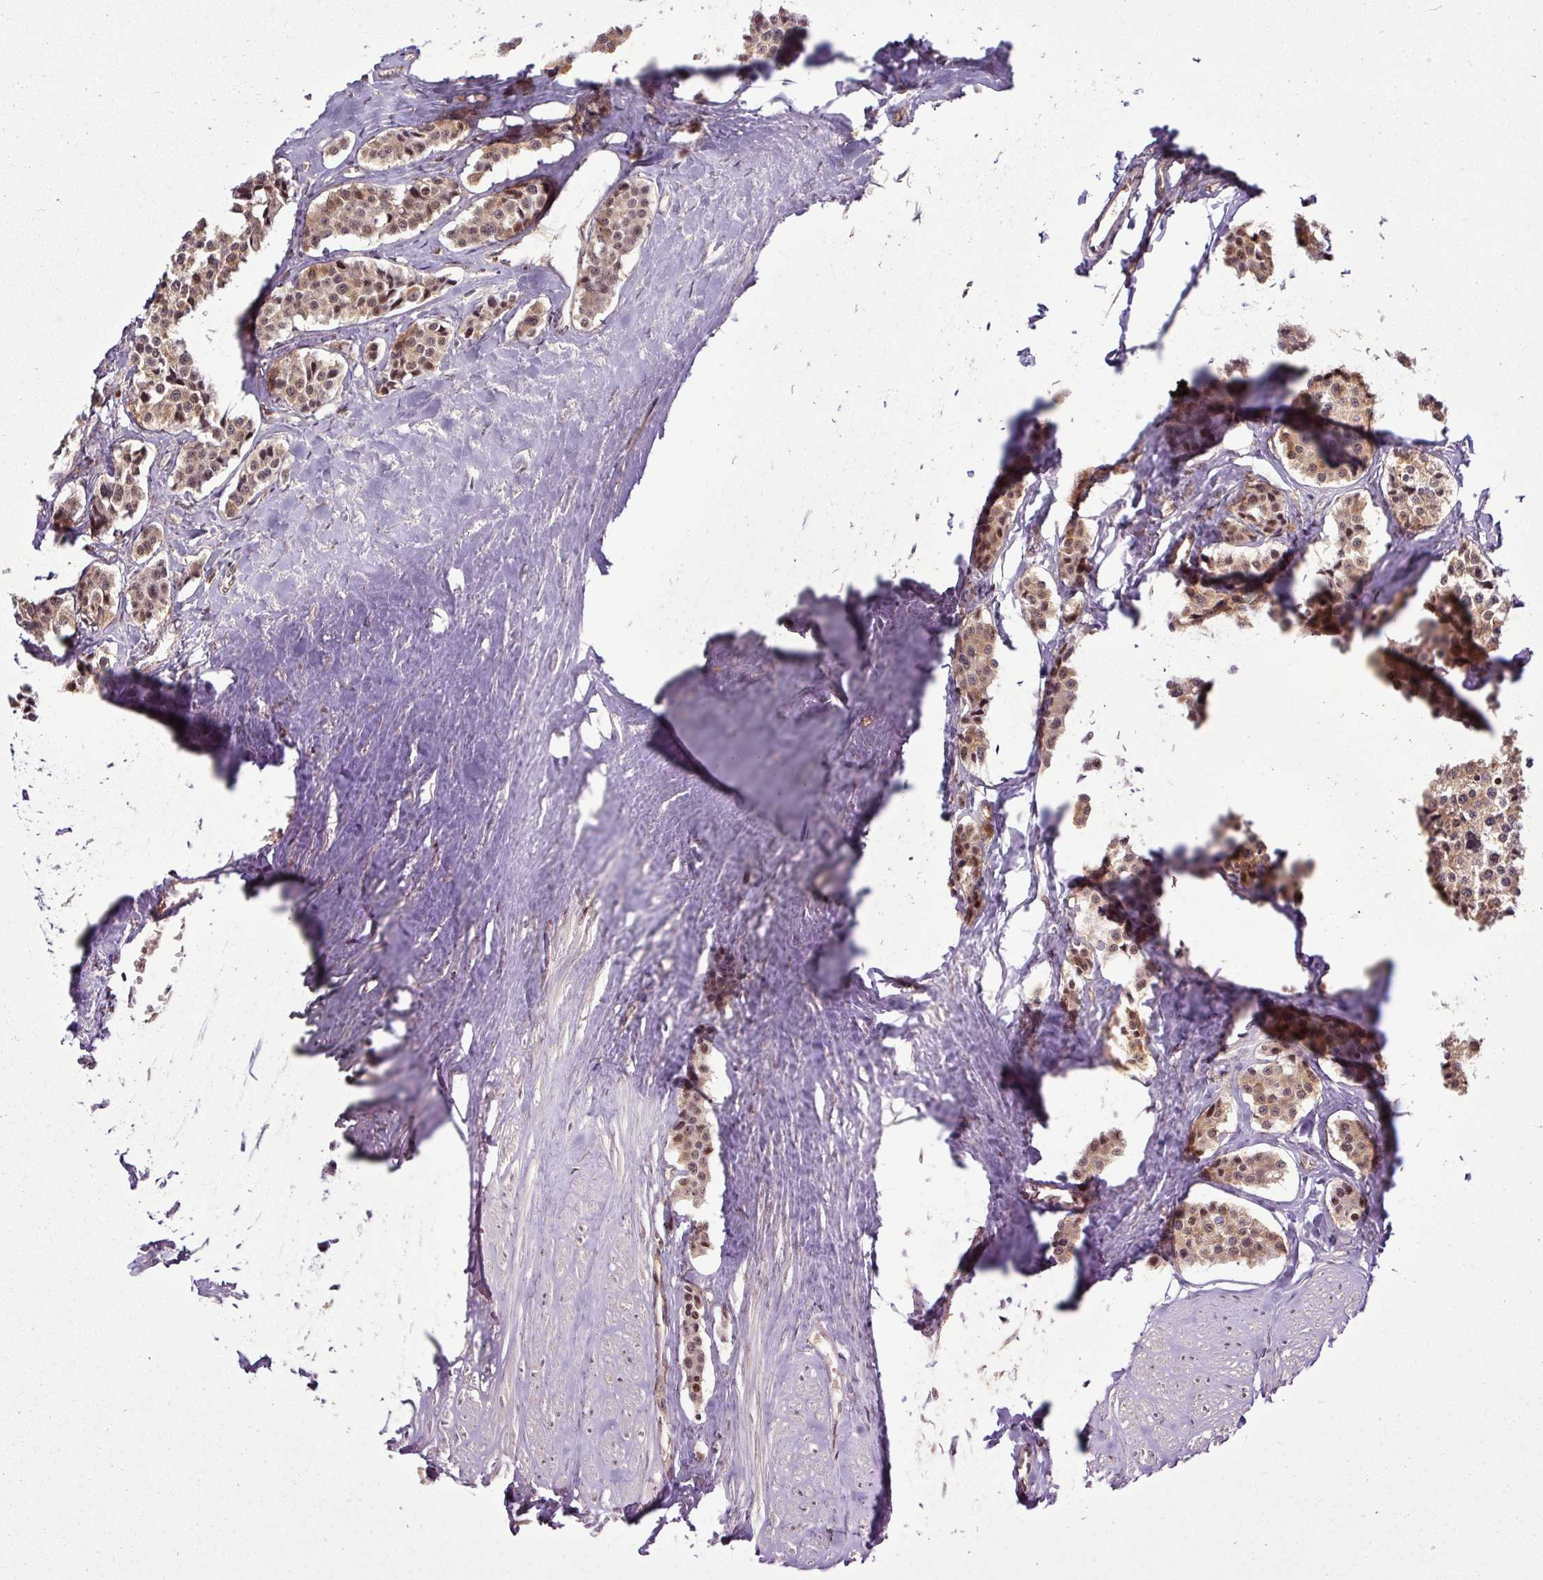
{"staining": {"intensity": "moderate", "quantity": ">75%", "location": "cytoplasmic/membranous,nuclear"}, "tissue": "carcinoid", "cell_type": "Tumor cells", "image_type": "cancer", "snomed": [{"axis": "morphology", "description": "Carcinoid, malignant, NOS"}, {"axis": "topography", "description": "Small intestine"}], "caption": "Moderate cytoplasmic/membranous and nuclear staining for a protein is seen in about >75% of tumor cells of malignant carcinoid using immunohistochemistry (IHC).", "gene": "ITPKC", "patient": {"sex": "male", "age": 60}}